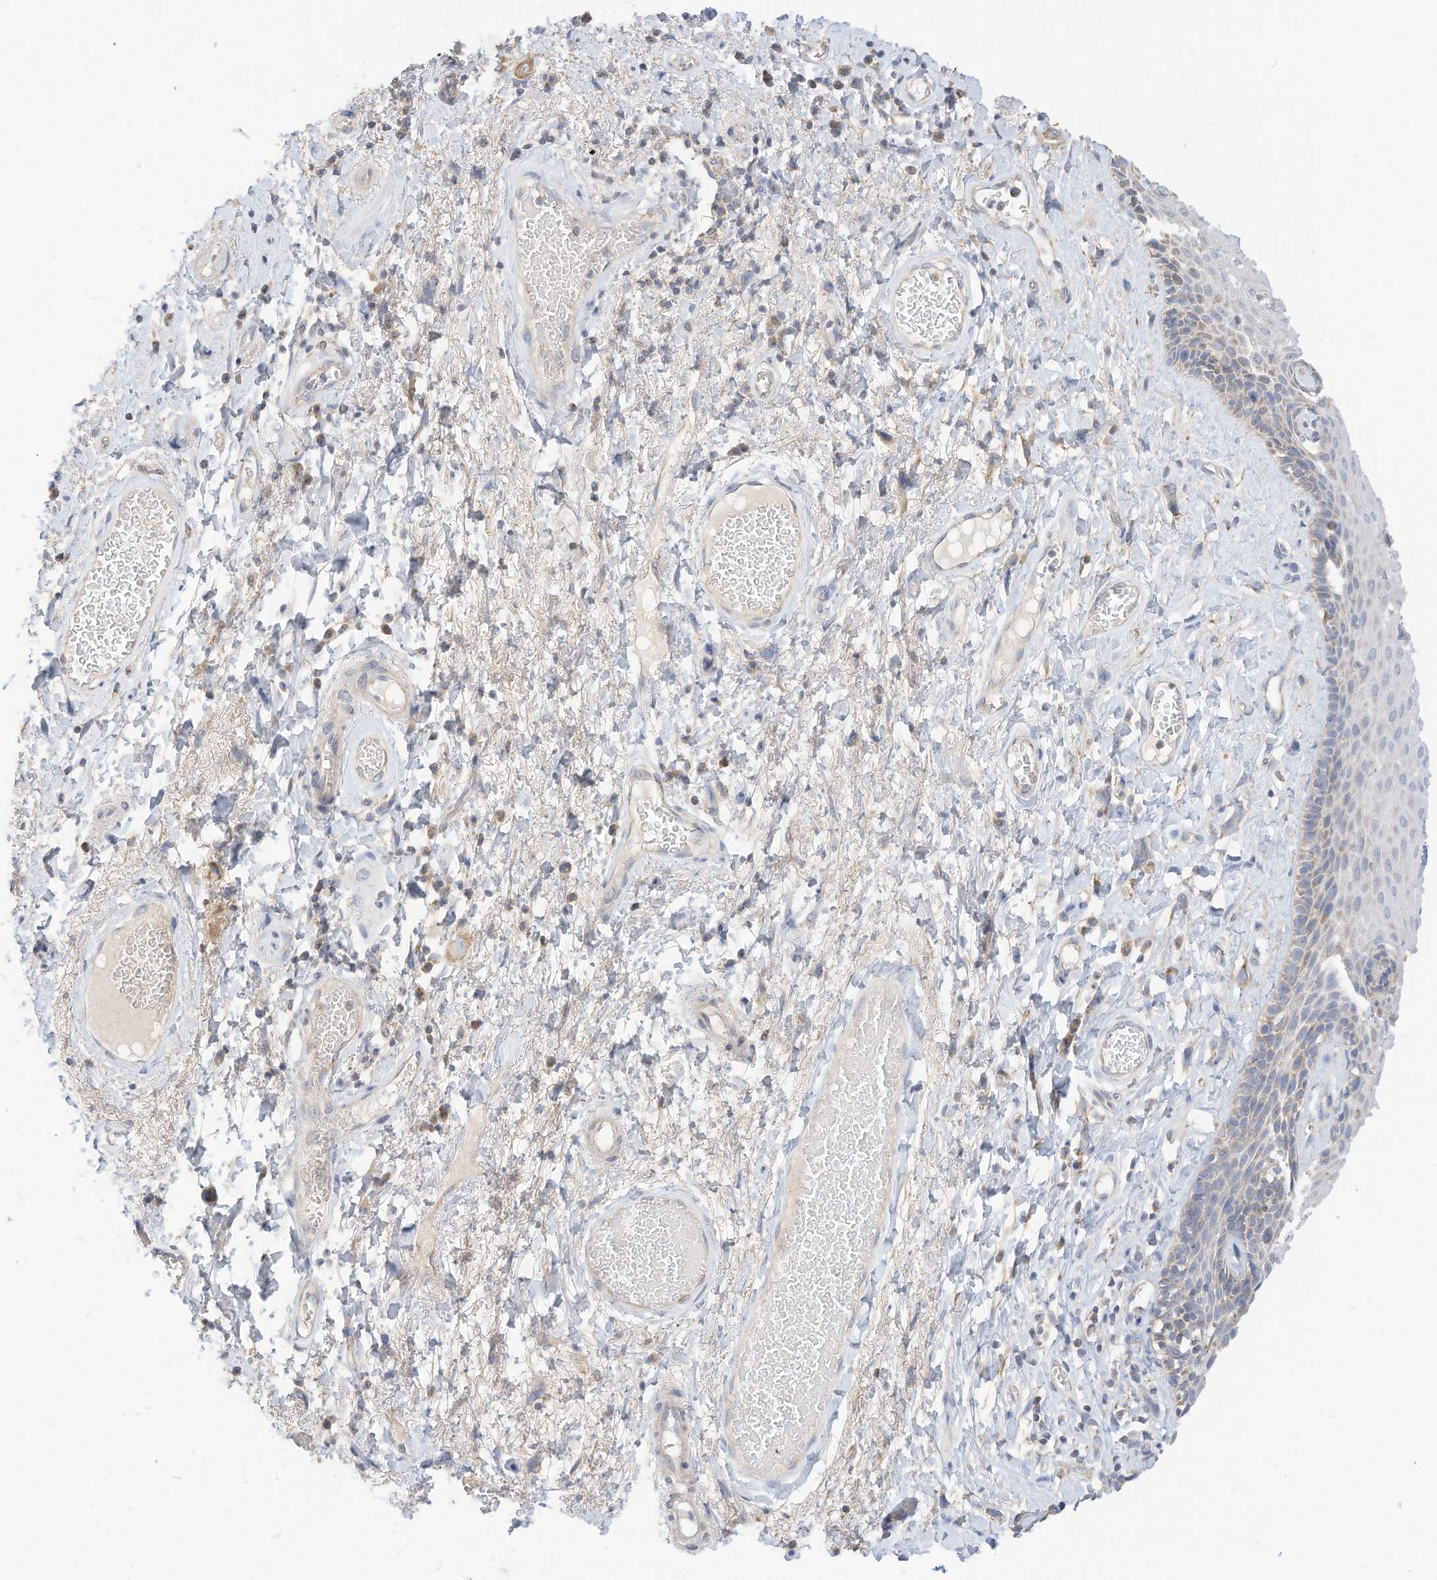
{"staining": {"intensity": "moderate", "quantity": "<25%", "location": "cytoplasmic/membranous"}, "tissue": "skin", "cell_type": "Epidermal cells", "image_type": "normal", "snomed": [{"axis": "morphology", "description": "Normal tissue, NOS"}, {"axis": "topography", "description": "Anal"}], "caption": "This is a histology image of immunohistochemistry (IHC) staining of normal skin, which shows moderate positivity in the cytoplasmic/membranous of epidermal cells.", "gene": "RHOH", "patient": {"sex": "male", "age": 69}}